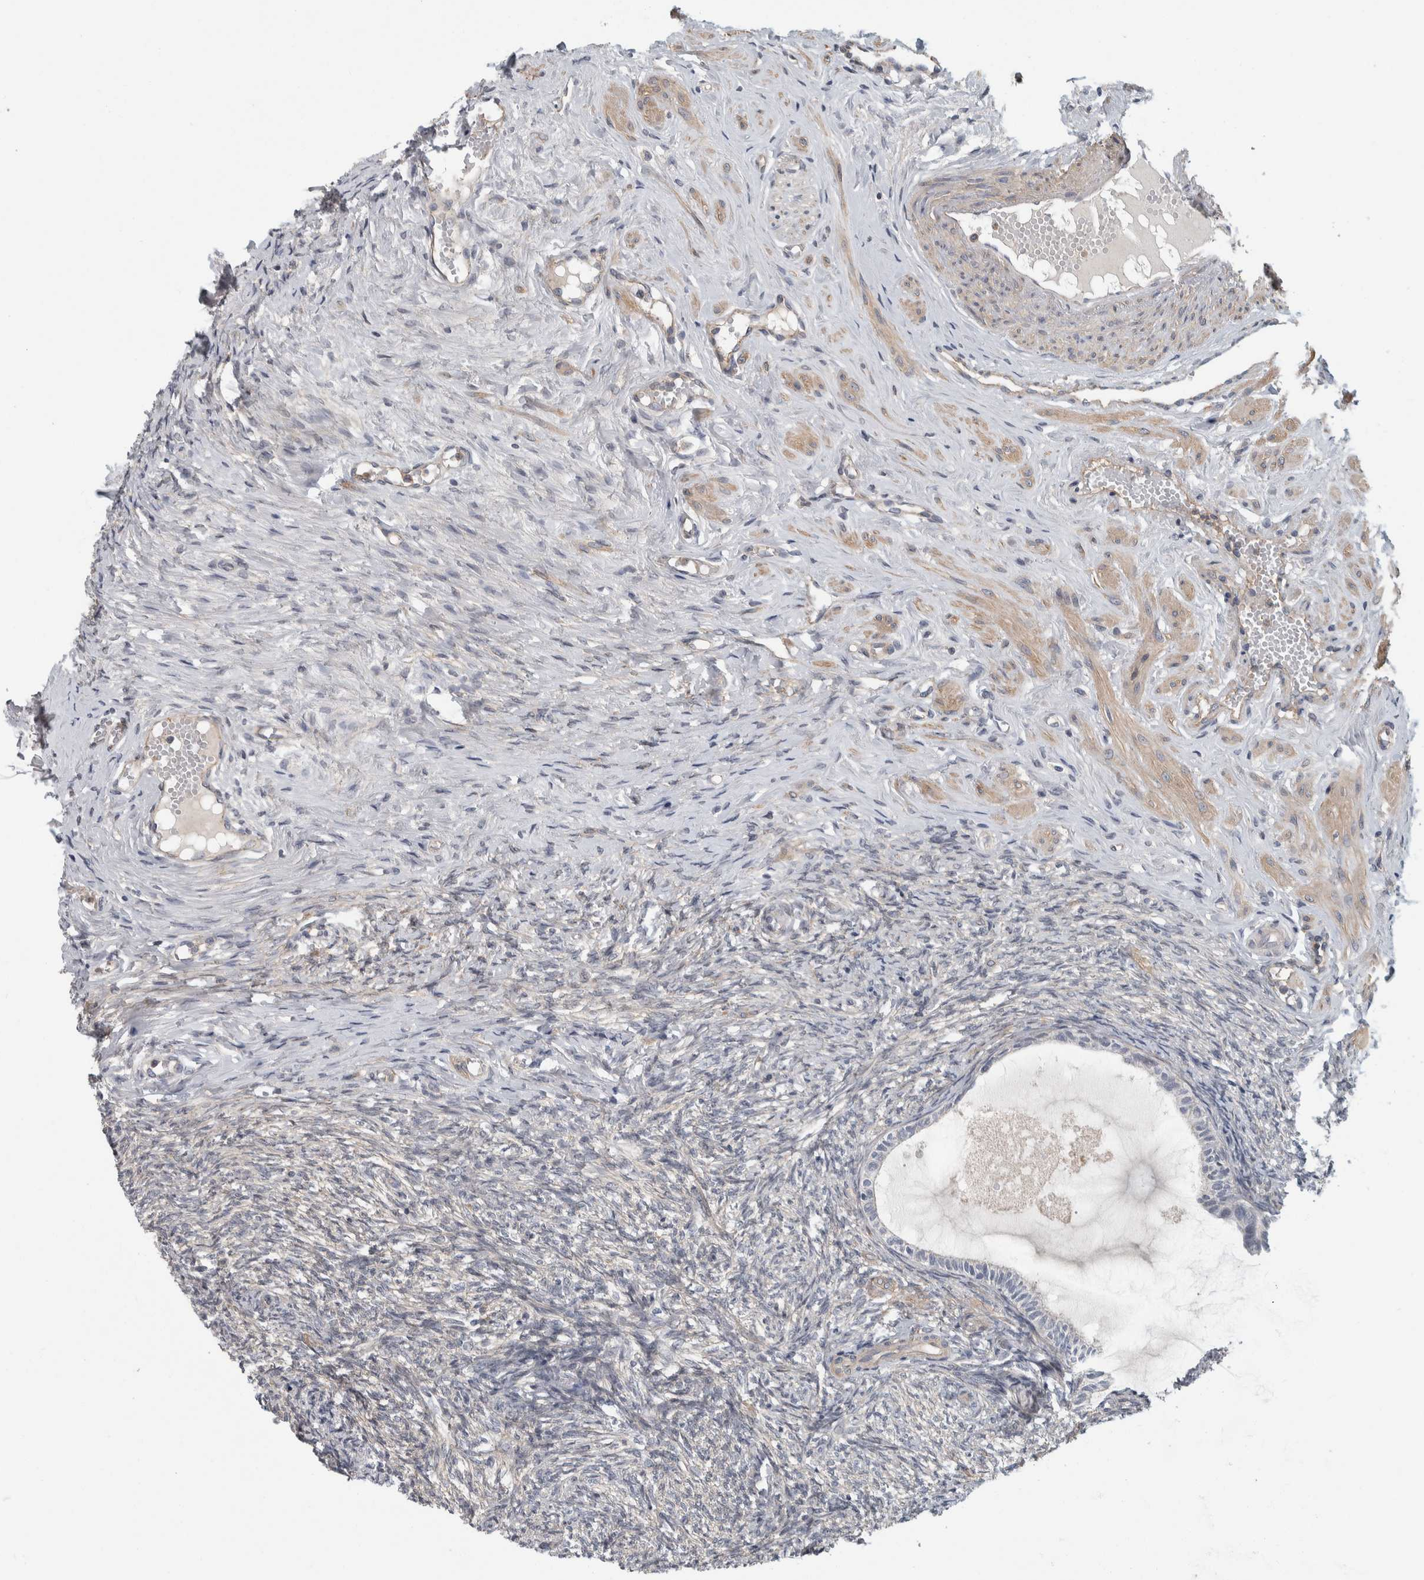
{"staining": {"intensity": "negative", "quantity": "none", "location": "none"}, "tissue": "ovary", "cell_type": "Ovarian stroma cells", "image_type": "normal", "snomed": [{"axis": "morphology", "description": "Normal tissue, NOS"}, {"axis": "topography", "description": "Ovary"}], "caption": "High power microscopy photomicrograph of an IHC histopathology image of unremarkable ovary, revealing no significant staining in ovarian stroma cells.", "gene": "KCNJ3", "patient": {"sex": "female", "age": 41}}